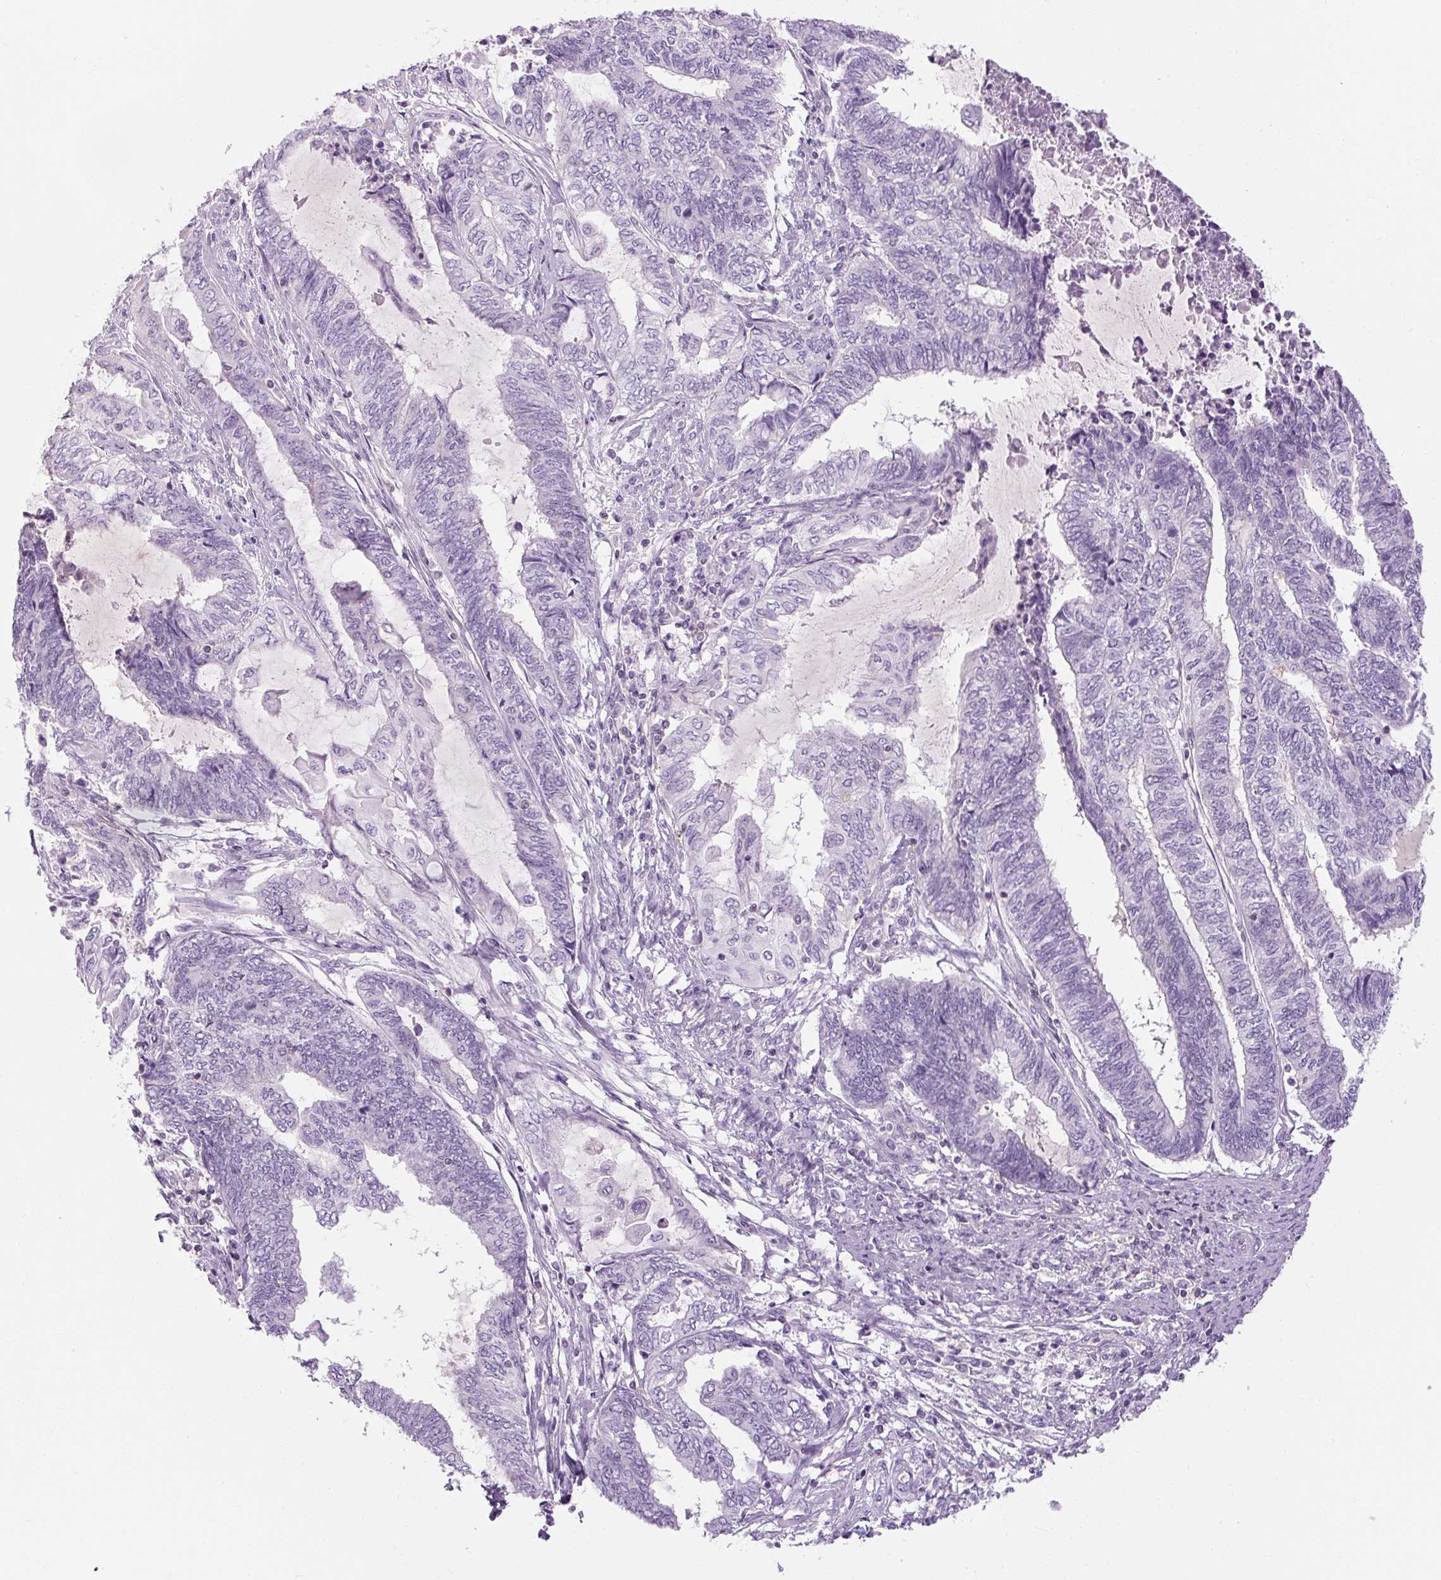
{"staining": {"intensity": "negative", "quantity": "none", "location": "none"}, "tissue": "endometrial cancer", "cell_type": "Tumor cells", "image_type": "cancer", "snomed": [{"axis": "morphology", "description": "Adenocarcinoma, NOS"}, {"axis": "topography", "description": "Uterus"}, {"axis": "topography", "description": "Endometrium"}], "caption": "The micrograph exhibits no significant staining in tumor cells of endometrial cancer (adenocarcinoma).", "gene": "TIGD2", "patient": {"sex": "female", "age": 70}}